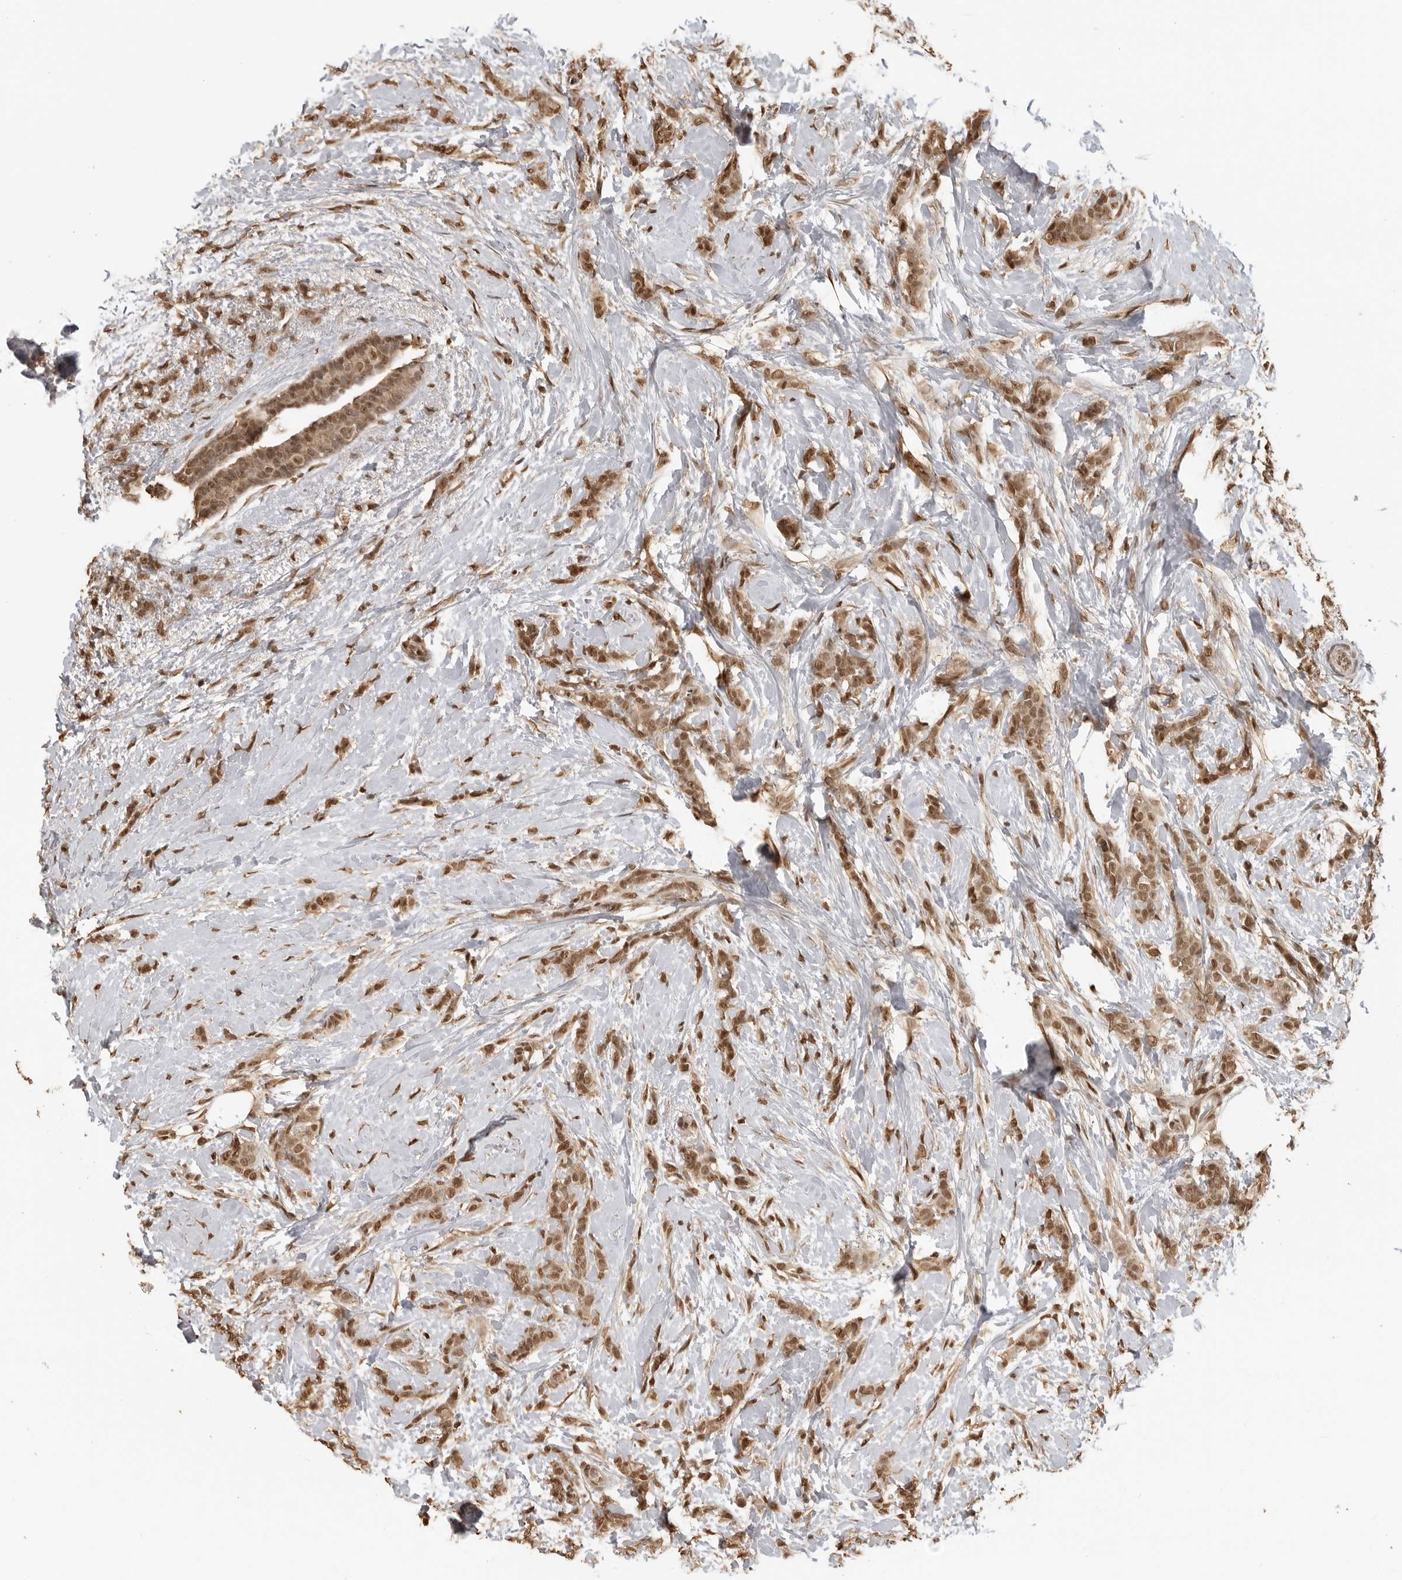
{"staining": {"intensity": "moderate", "quantity": ">75%", "location": "nuclear"}, "tissue": "breast cancer", "cell_type": "Tumor cells", "image_type": "cancer", "snomed": [{"axis": "morphology", "description": "Lobular carcinoma, in situ"}, {"axis": "morphology", "description": "Lobular carcinoma"}, {"axis": "topography", "description": "Breast"}], "caption": "Immunohistochemical staining of breast cancer reveals moderate nuclear protein expression in approximately >75% of tumor cells.", "gene": "CLOCK", "patient": {"sex": "female", "age": 41}}